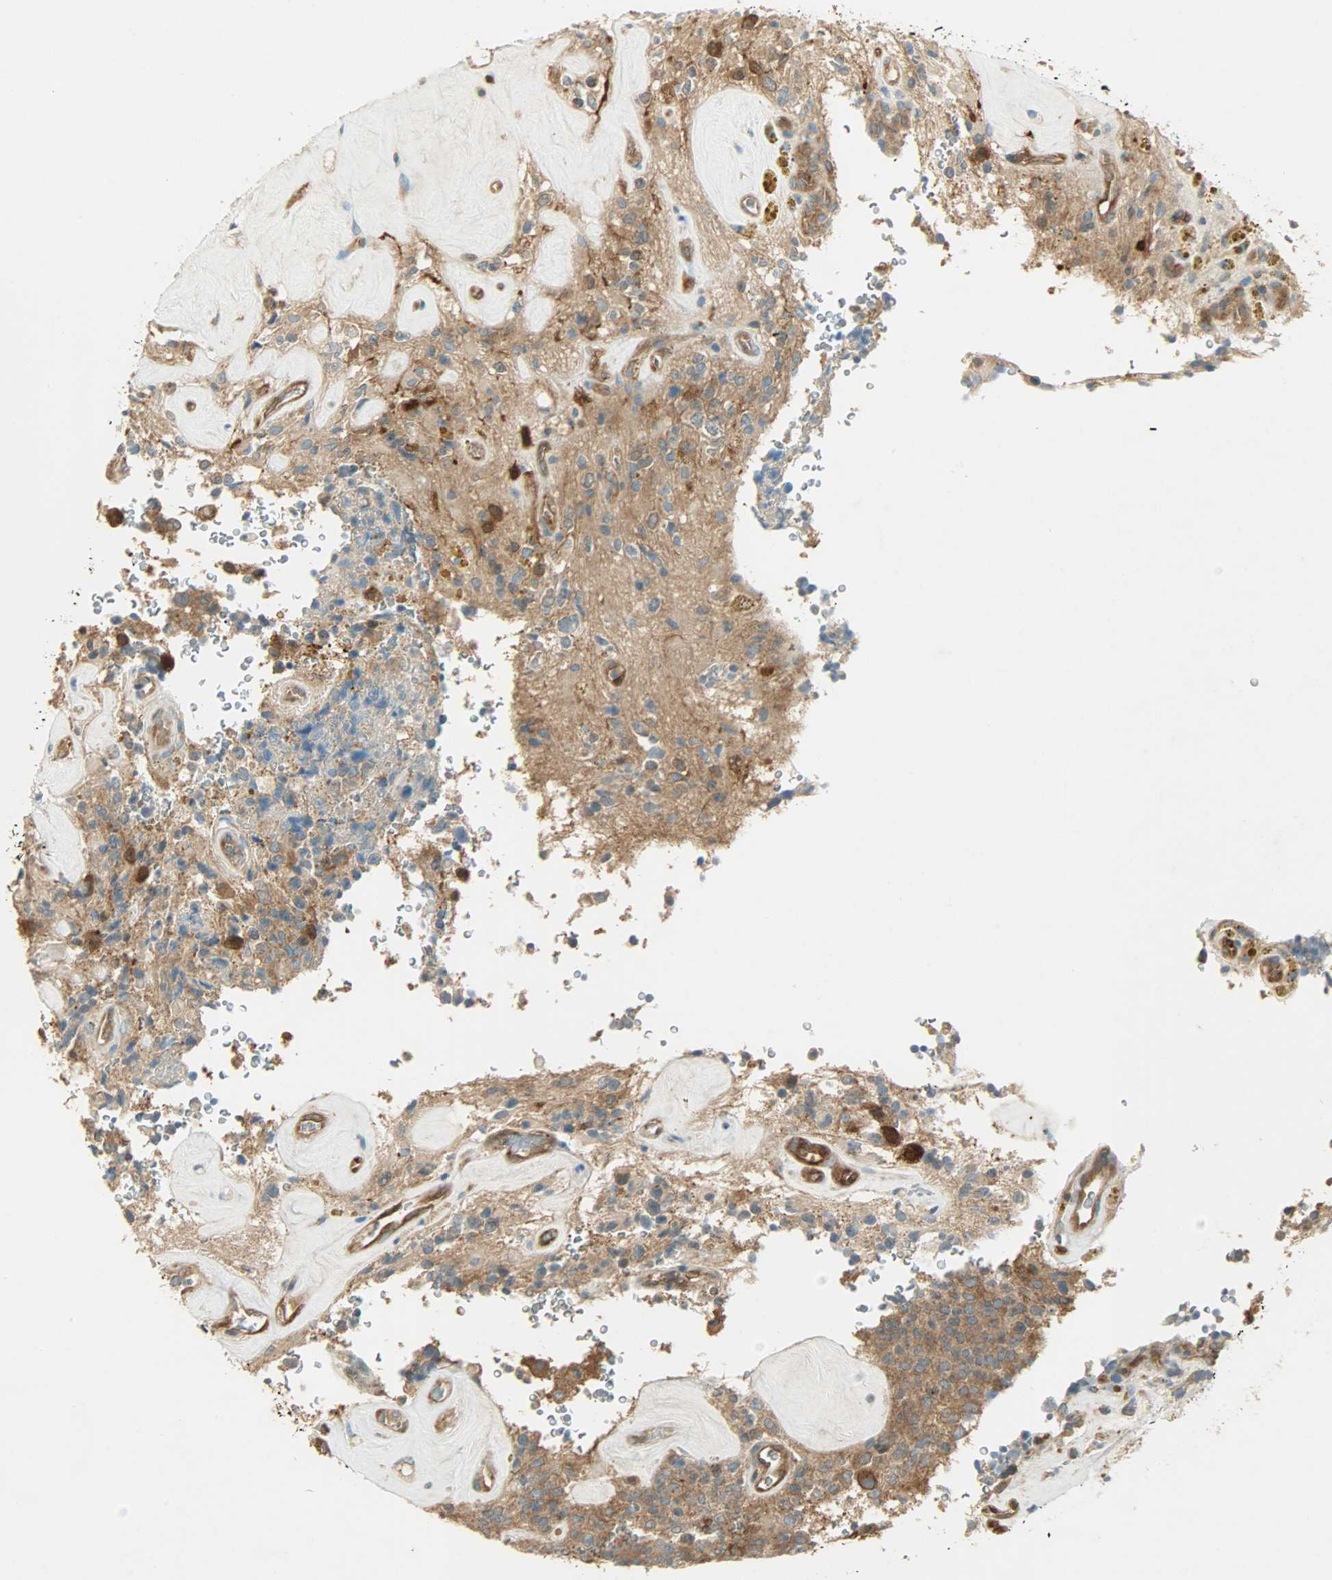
{"staining": {"intensity": "strong", "quantity": ">75%", "location": "cytoplasmic/membranous"}, "tissue": "glioma", "cell_type": "Tumor cells", "image_type": "cancer", "snomed": [{"axis": "morphology", "description": "Glioma, malignant, High grade"}, {"axis": "topography", "description": "pancreas cauda"}], "caption": "Immunohistochemistry (IHC) histopathology image of neoplastic tissue: glioma stained using IHC demonstrates high levels of strong protein expression localized specifically in the cytoplasmic/membranous of tumor cells, appearing as a cytoplasmic/membranous brown color.", "gene": "TSC22D2", "patient": {"sex": "male", "age": 60}}